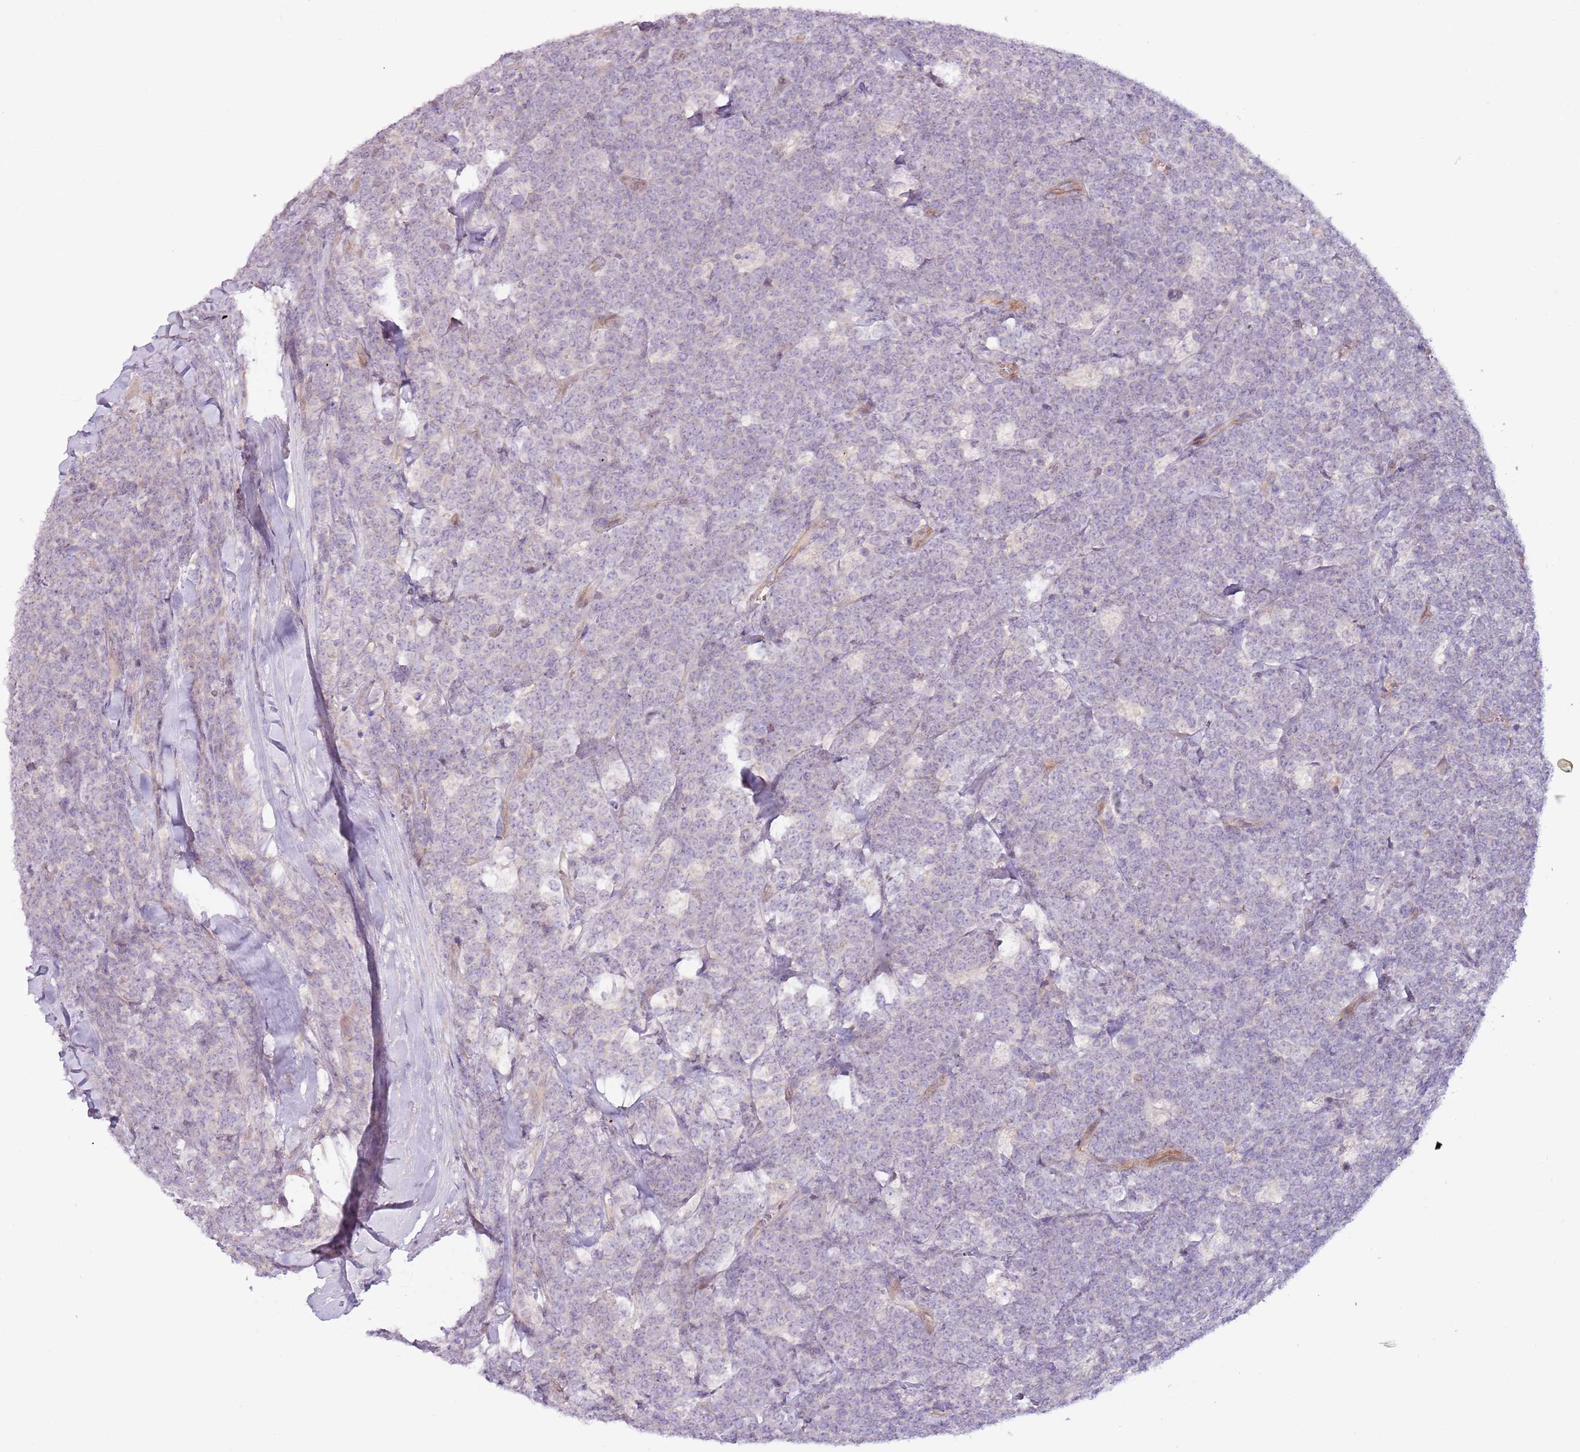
{"staining": {"intensity": "negative", "quantity": "none", "location": "none"}, "tissue": "lymphoma", "cell_type": "Tumor cells", "image_type": "cancer", "snomed": [{"axis": "morphology", "description": "Malignant lymphoma, non-Hodgkin's type, High grade"}, {"axis": "topography", "description": "Small intestine"}, {"axis": "topography", "description": "Colon"}], "caption": "The photomicrograph demonstrates no significant positivity in tumor cells of malignant lymphoma, non-Hodgkin's type (high-grade). The staining was performed using DAB to visualize the protein expression in brown, while the nuclei were stained in blue with hematoxylin (Magnification: 20x).", "gene": "MRO", "patient": {"sex": "male", "age": 8}}